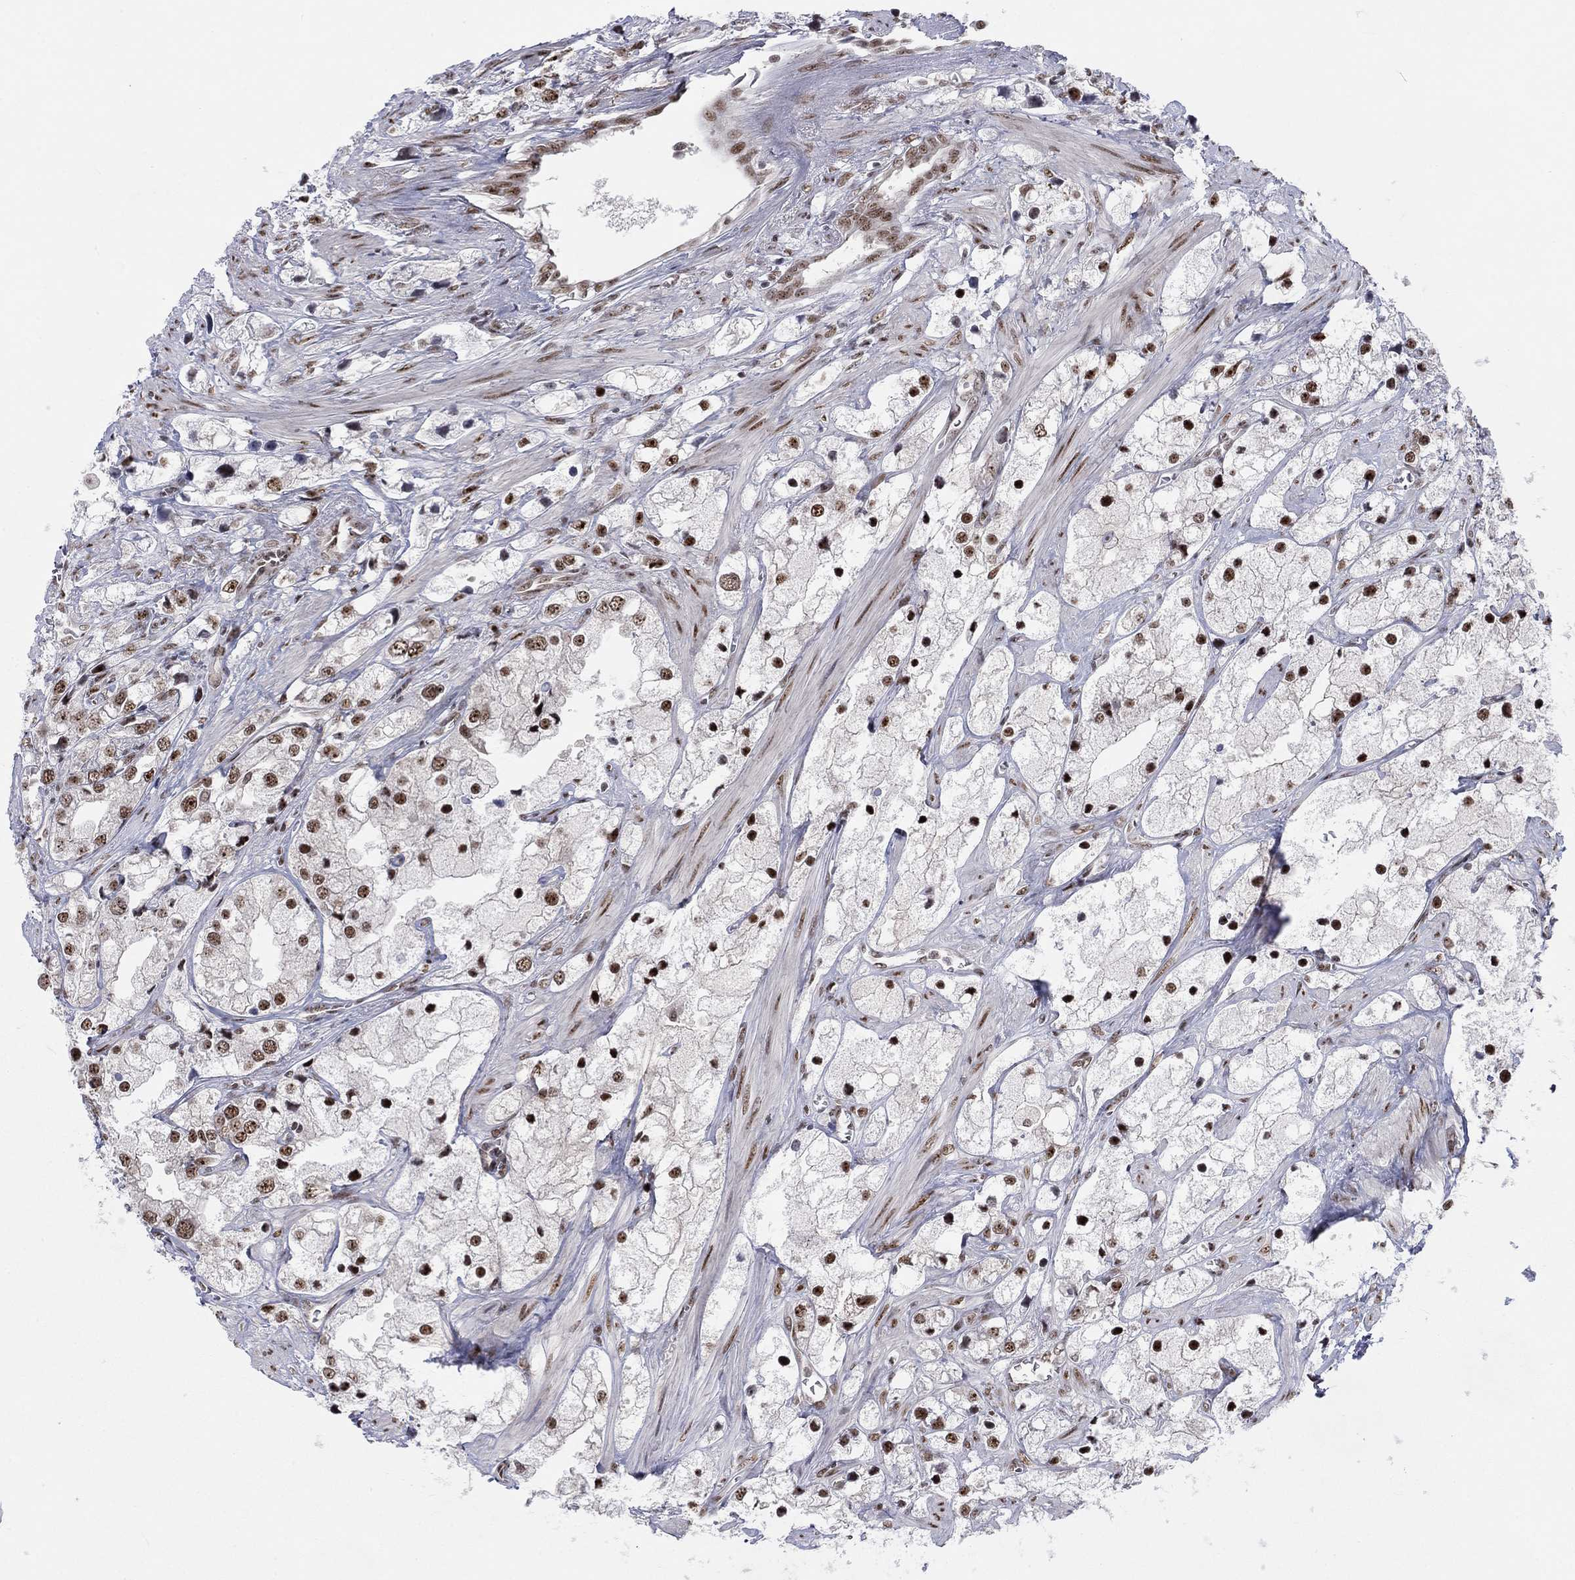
{"staining": {"intensity": "moderate", "quantity": ">75%", "location": "nuclear"}, "tissue": "prostate cancer", "cell_type": "Tumor cells", "image_type": "cancer", "snomed": [{"axis": "morphology", "description": "Adenocarcinoma, NOS"}, {"axis": "topography", "description": "Prostate and seminal vesicle, NOS"}, {"axis": "topography", "description": "Prostate"}], "caption": "This is an image of immunohistochemistry staining of prostate cancer (adenocarcinoma), which shows moderate expression in the nuclear of tumor cells.", "gene": "FYTTD1", "patient": {"sex": "male", "age": 79}}